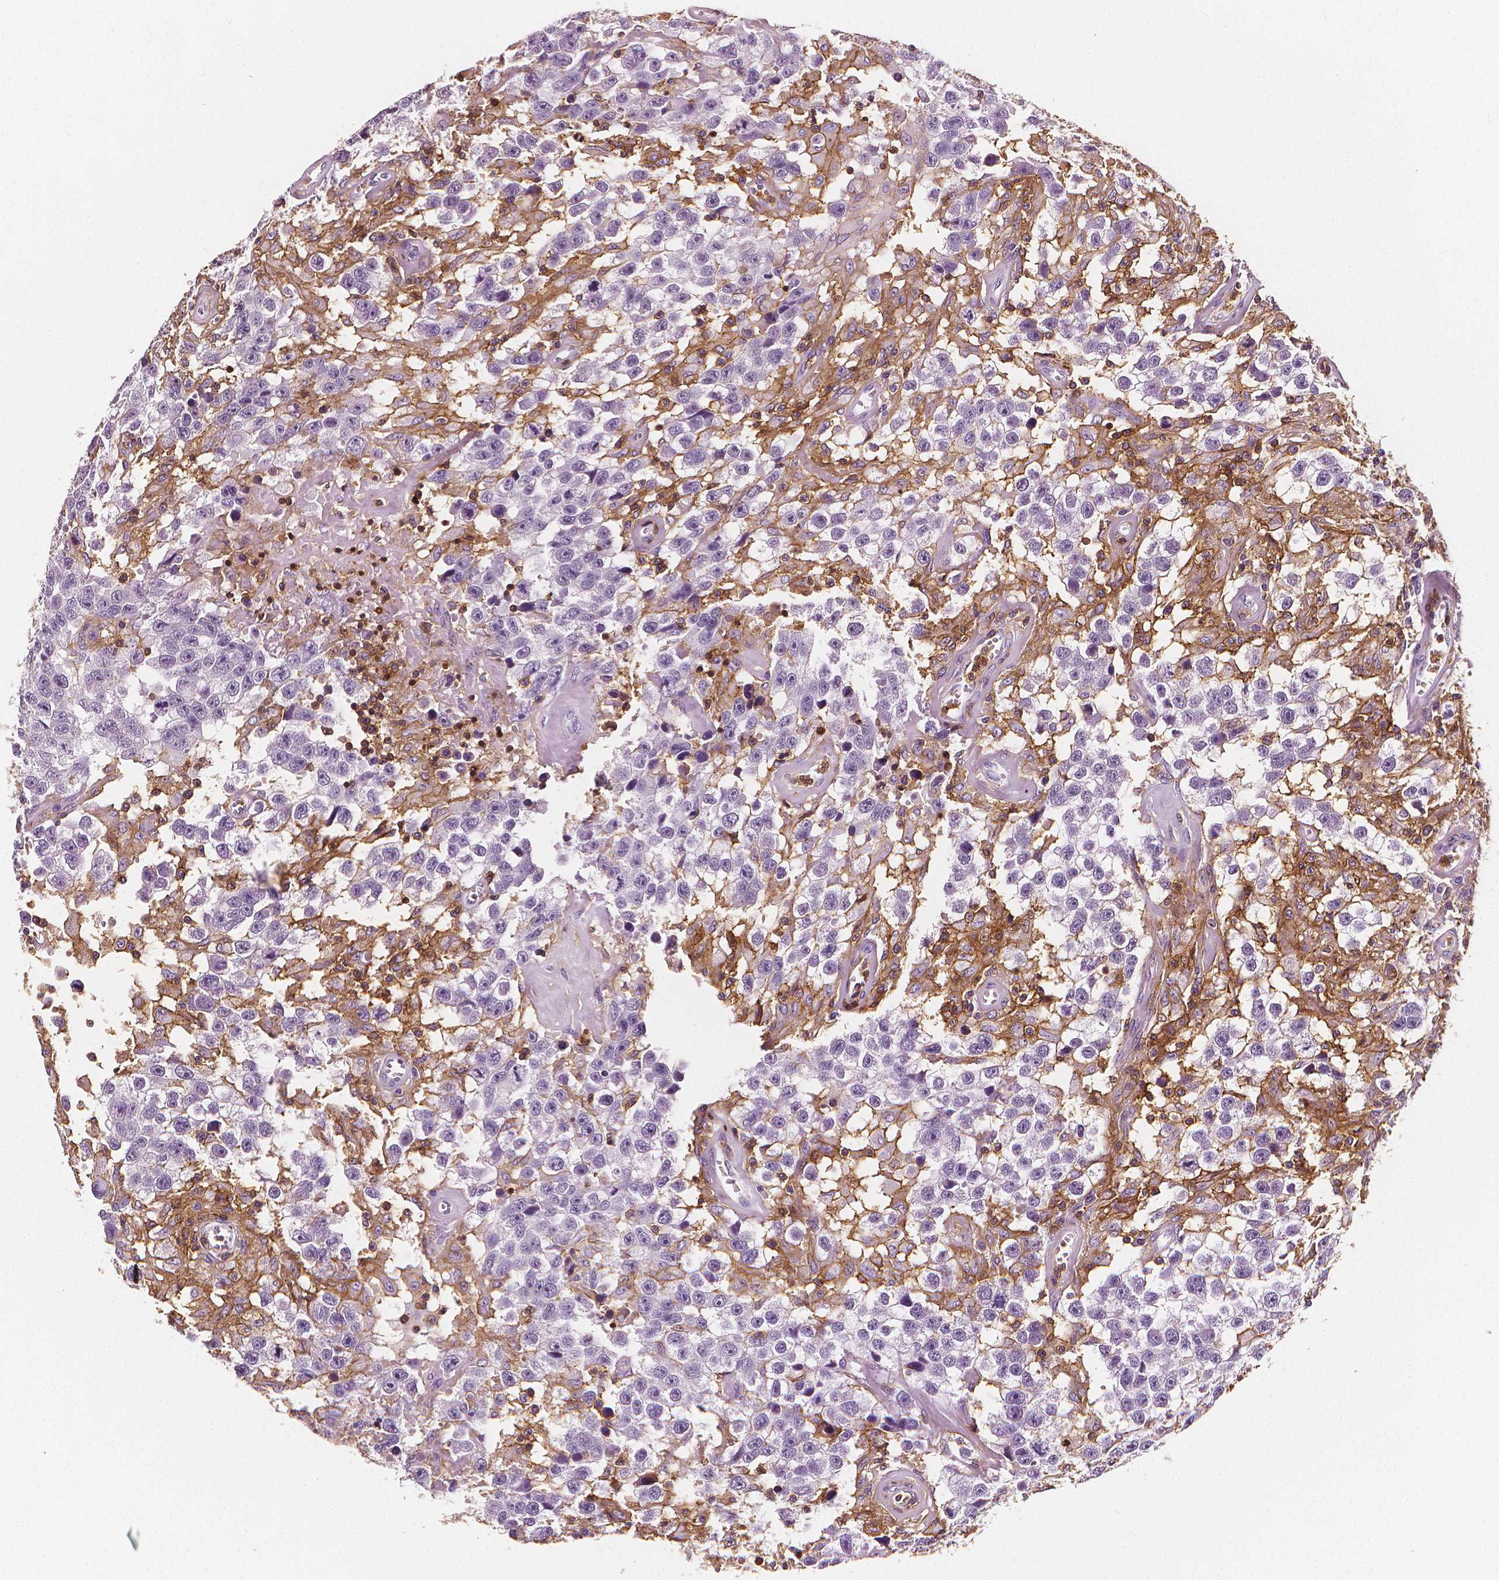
{"staining": {"intensity": "negative", "quantity": "none", "location": "none"}, "tissue": "testis cancer", "cell_type": "Tumor cells", "image_type": "cancer", "snomed": [{"axis": "morphology", "description": "Seminoma, NOS"}, {"axis": "topography", "description": "Testis"}], "caption": "The IHC photomicrograph has no significant positivity in tumor cells of testis cancer tissue.", "gene": "PTPRC", "patient": {"sex": "male", "age": 43}}